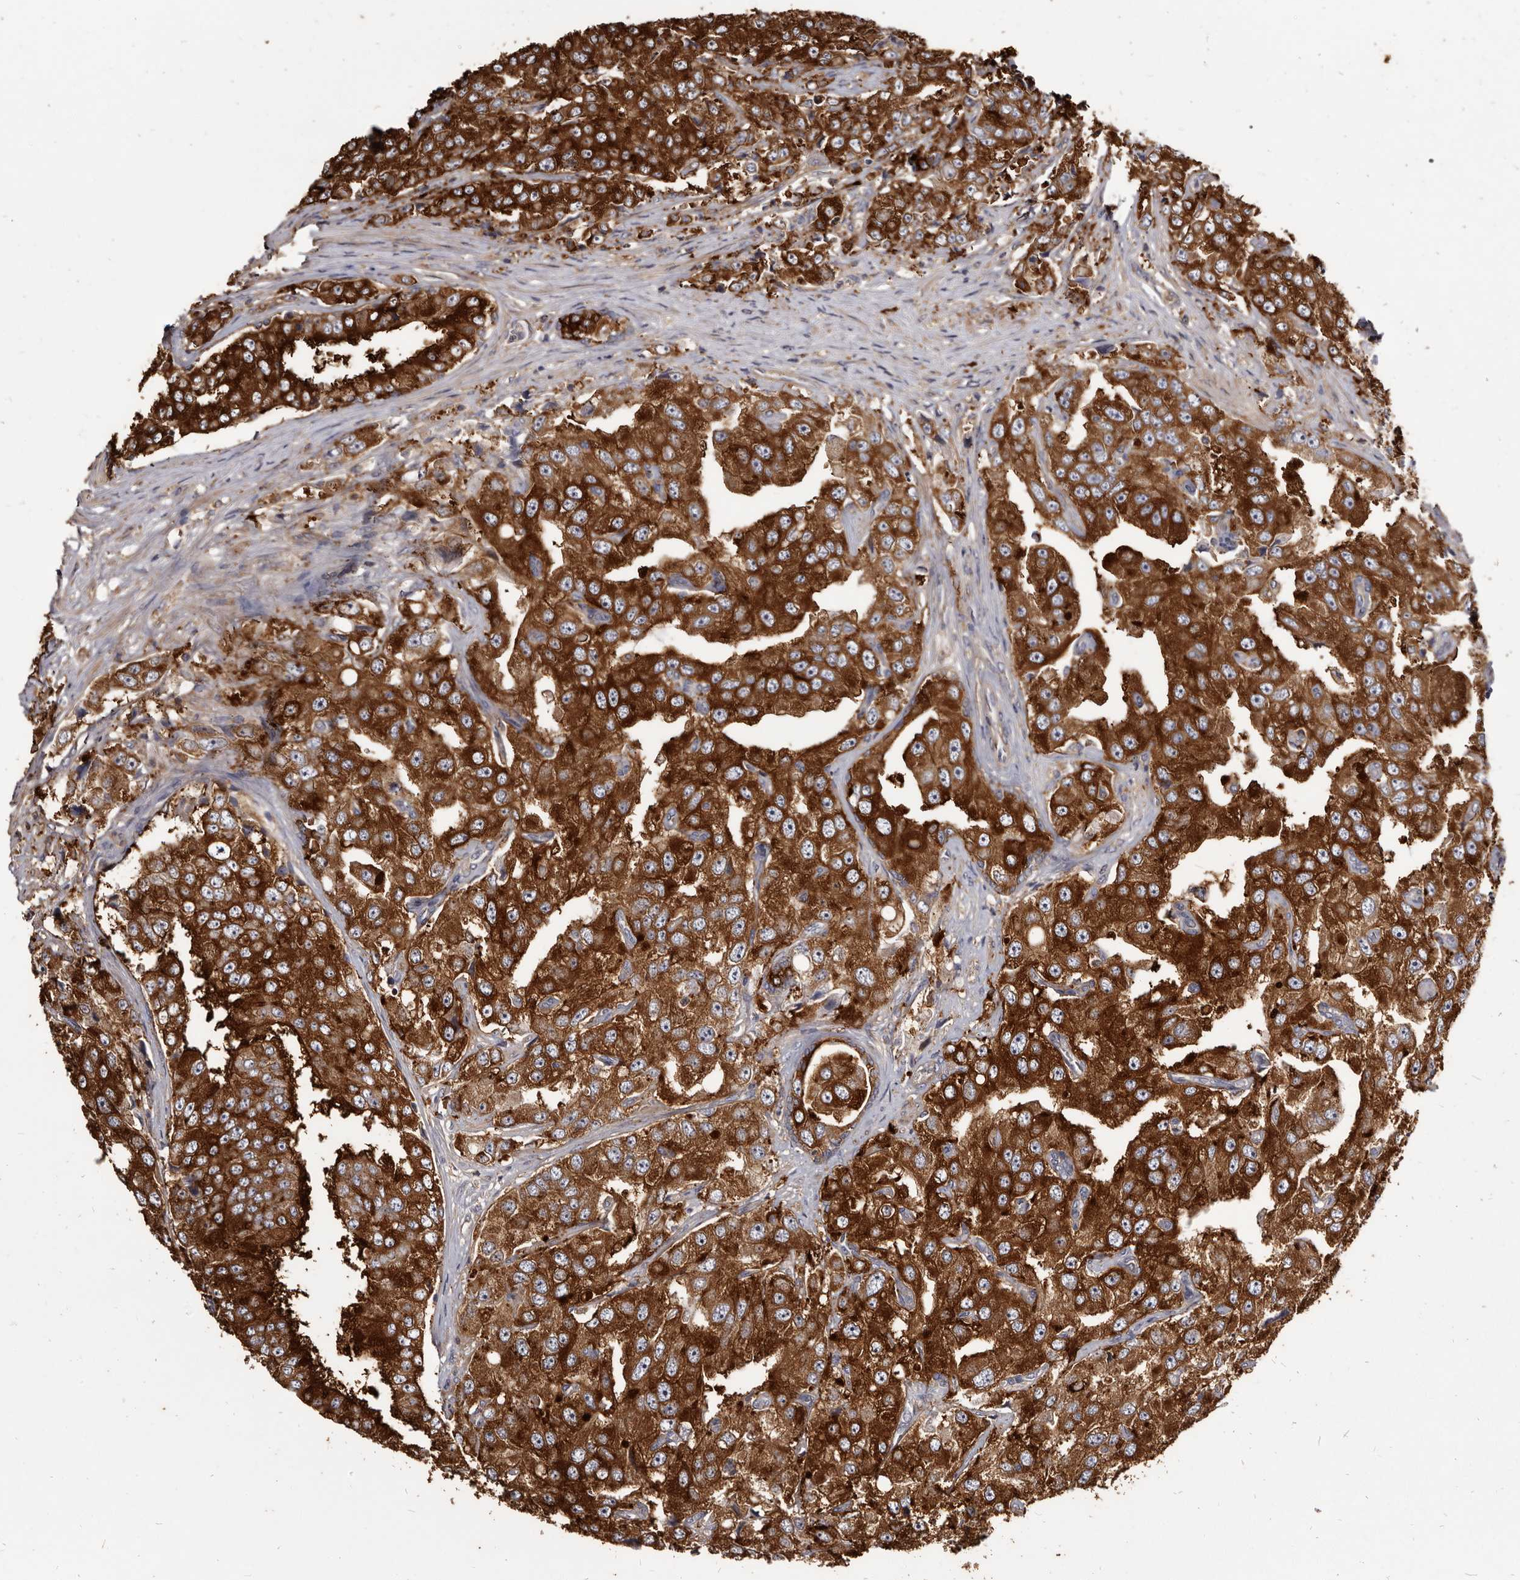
{"staining": {"intensity": "strong", "quantity": ">75%", "location": "cytoplasmic/membranous"}, "tissue": "prostate cancer", "cell_type": "Tumor cells", "image_type": "cancer", "snomed": [{"axis": "morphology", "description": "Adenocarcinoma, High grade"}, {"axis": "topography", "description": "Prostate"}], "caption": "Human prostate cancer (high-grade adenocarcinoma) stained with a brown dye demonstrates strong cytoplasmic/membranous positive positivity in about >75% of tumor cells.", "gene": "TPD52", "patient": {"sex": "male", "age": 58}}